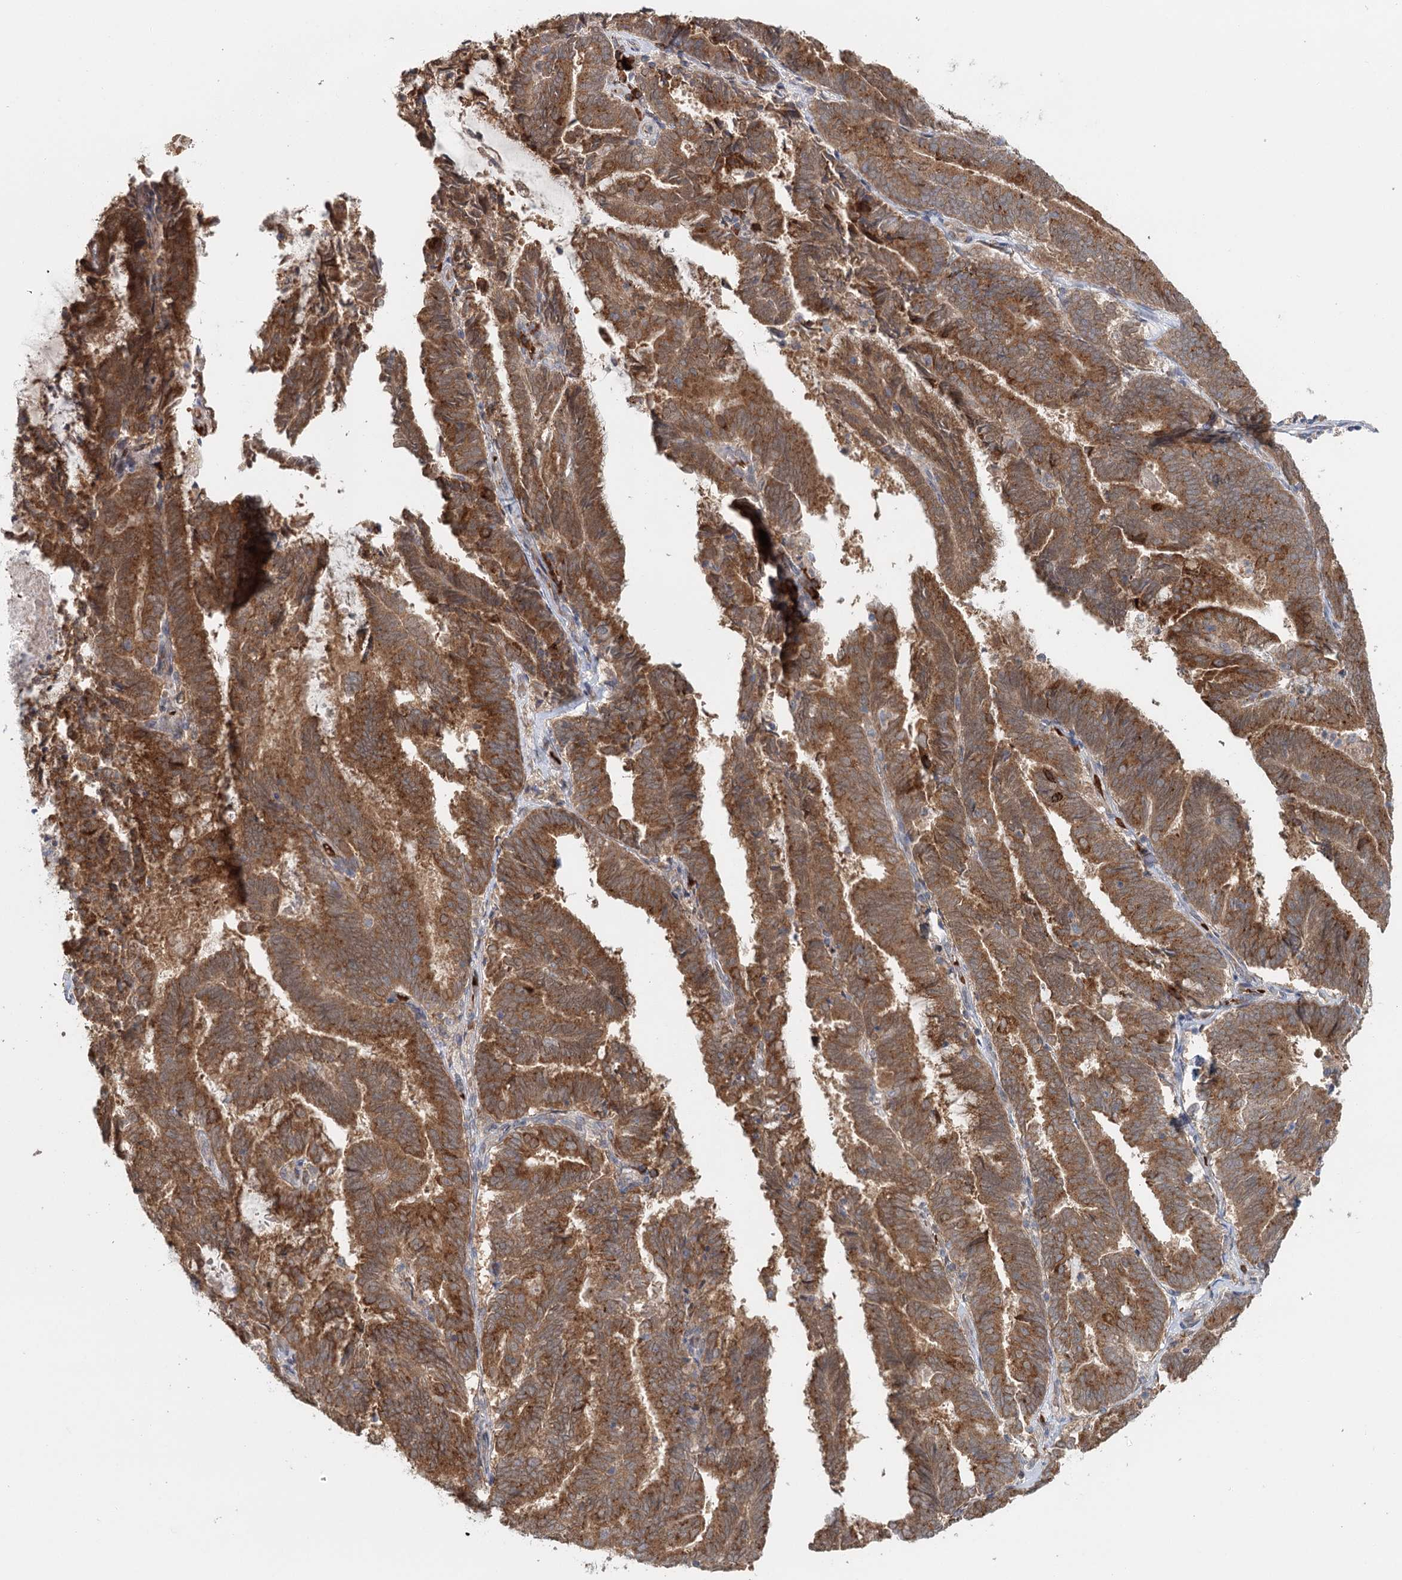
{"staining": {"intensity": "moderate", "quantity": ">75%", "location": "cytoplasmic/membranous"}, "tissue": "endometrial cancer", "cell_type": "Tumor cells", "image_type": "cancer", "snomed": [{"axis": "morphology", "description": "Adenocarcinoma, NOS"}, {"axis": "topography", "description": "Endometrium"}], "caption": "This photomicrograph exhibits endometrial cancer stained with IHC to label a protein in brown. The cytoplasmic/membranous of tumor cells show moderate positivity for the protein. Nuclei are counter-stained blue.", "gene": "ADK", "patient": {"sex": "female", "age": 80}}